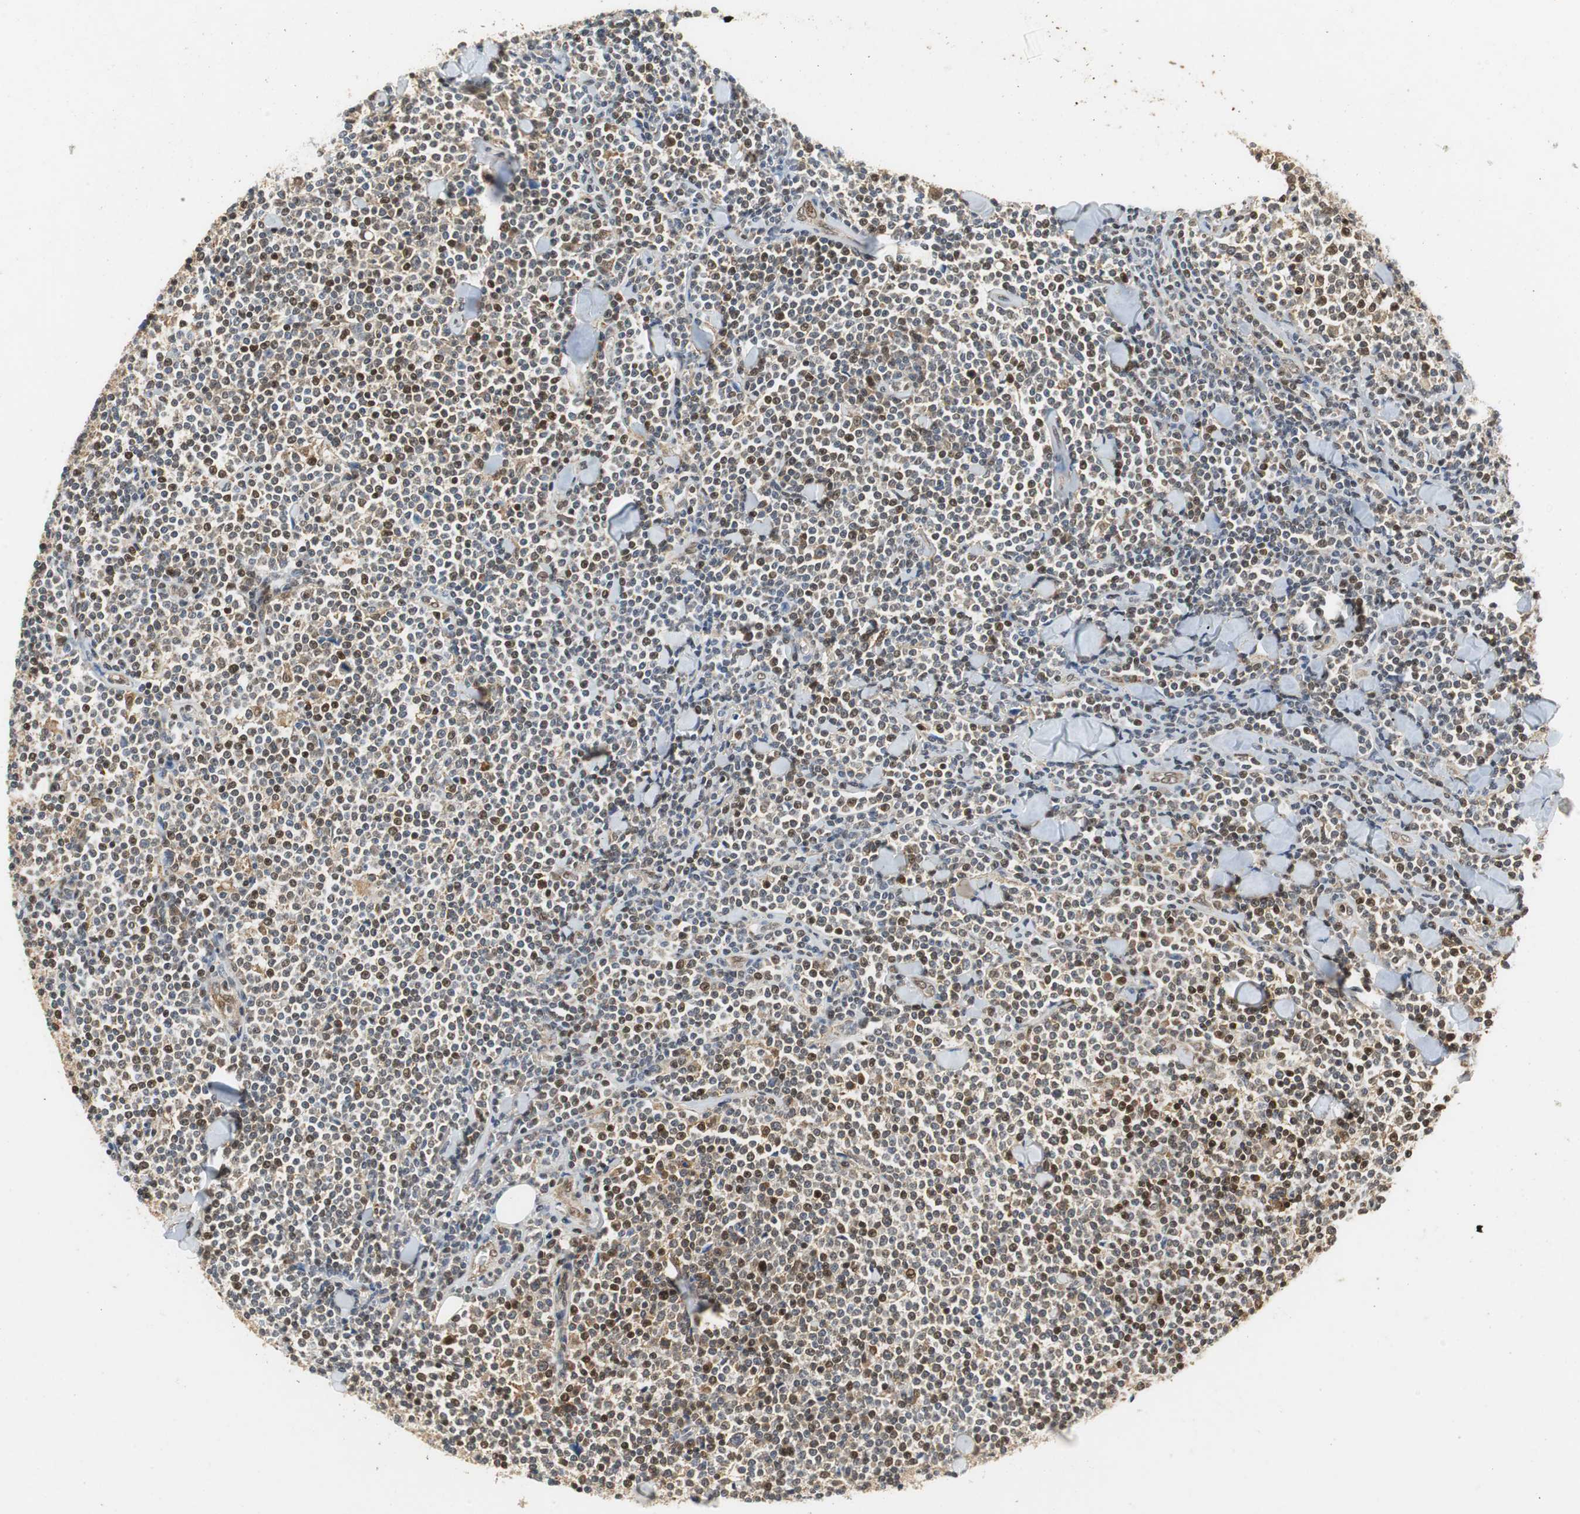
{"staining": {"intensity": "weak", "quantity": ">75%", "location": "cytoplasmic/membranous"}, "tissue": "lymphoma", "cell_type": "Tumor cells", "image_type": "cancer", "snomed": [{"axis": "morphology", "description": "Malignant lymphoma, non-Hodgkin's type, Low grade"}, {"axis": "topography", "description": "Soft tissue"}], "caption": "The immunohistochemical stain highlights weak cytoplasmic/membranous expression in tumor cells of malignant lymphoma, non-Hodgkin's type (low-grade) tissue.", "gene": "GSDMD", "patient": {"sex": "male", "age": 92}}